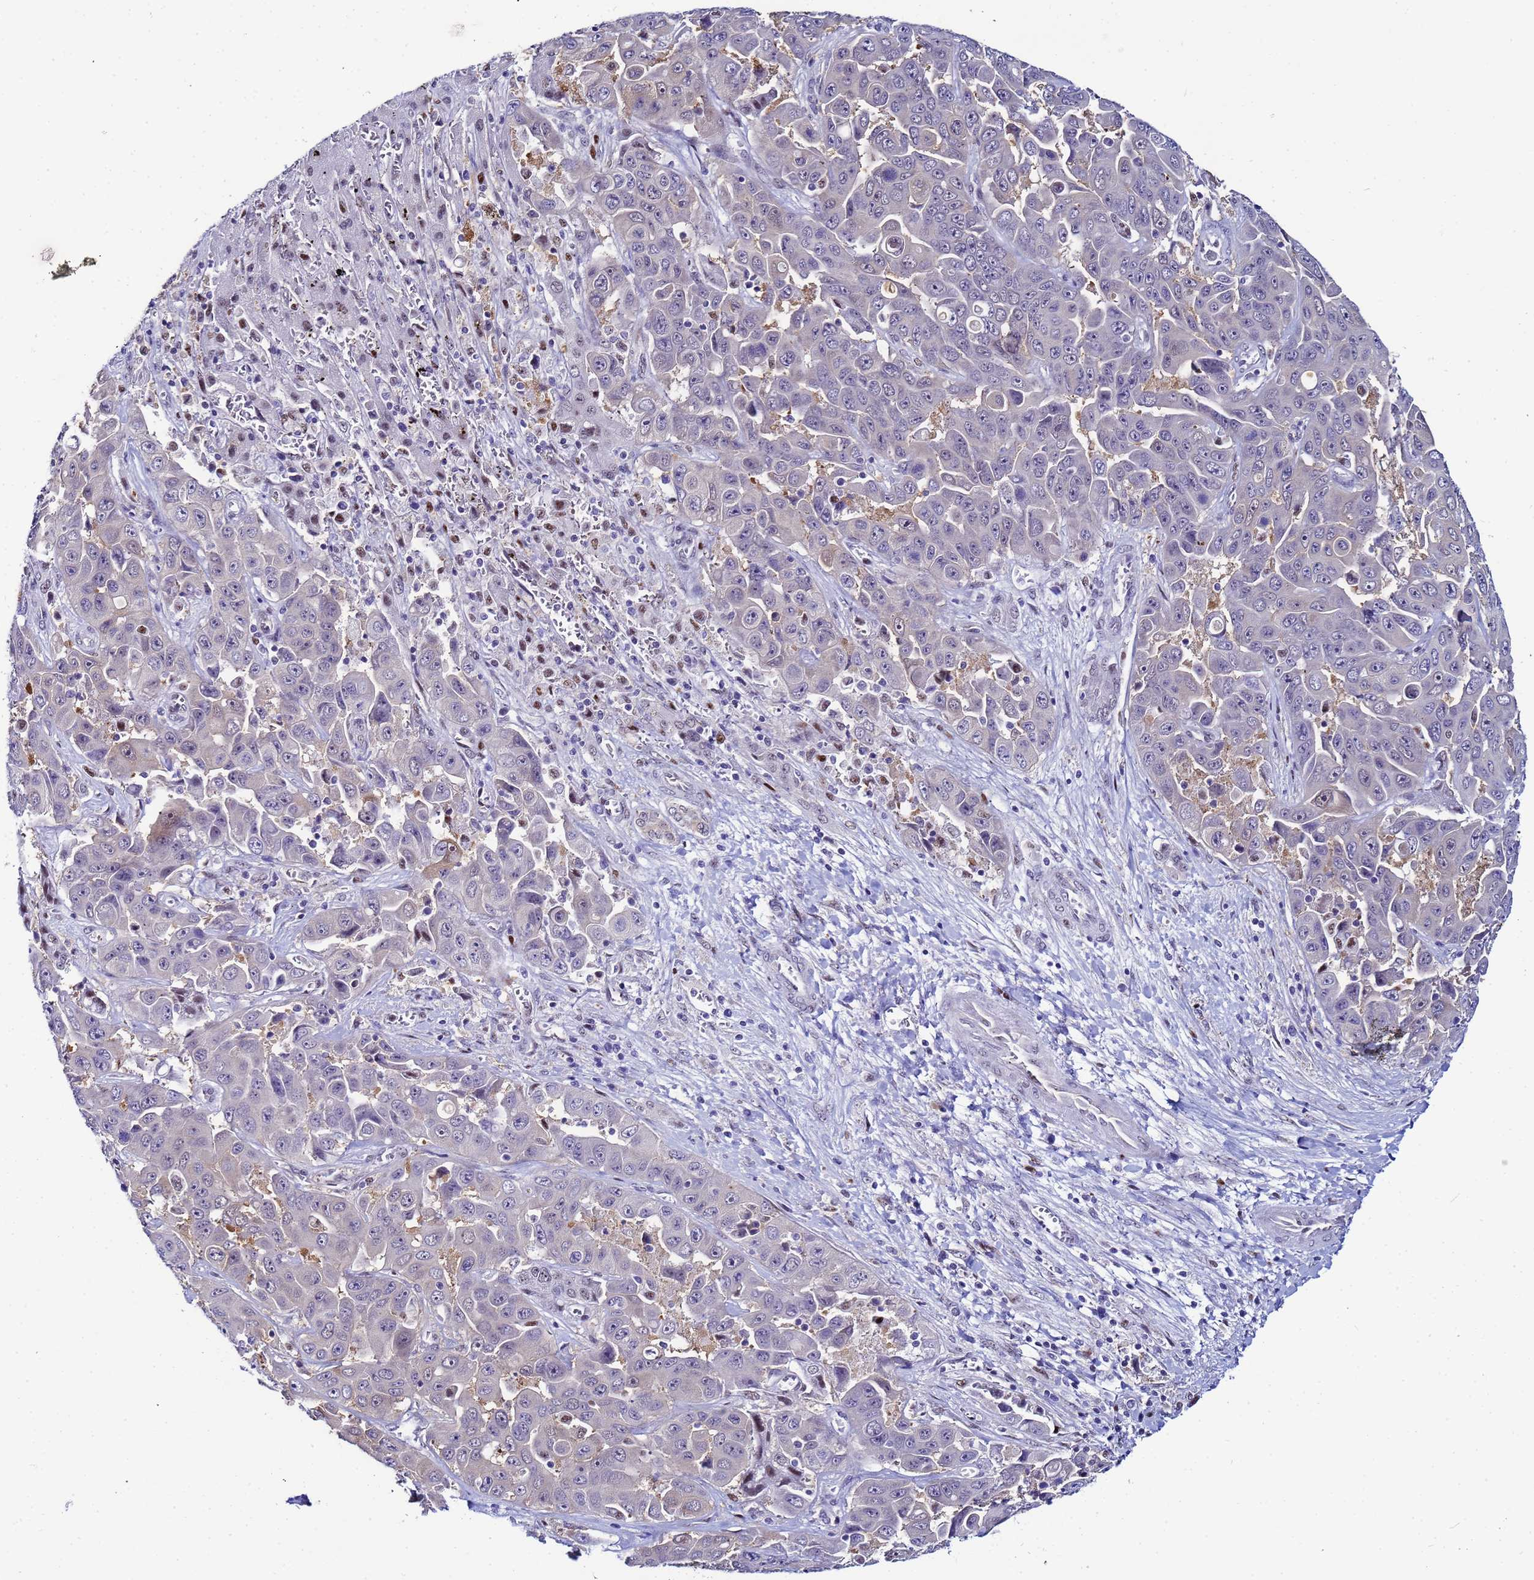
{"staining": {"intensity": "negative", "quantity": "none", "location": "none"}, "tissue": "liver cancer", "cell_type": "Tumor cells", "image_type": "cancer", "snomed": [{"axis": "morphology", "description": "Cholangiocarcinoma"}, {"axis": "topography", "description": "Liver"}], "caption": "Immunohistochemistry (IHC) photomicrograph of neoplastic tissue: liver cancer stained with DAB reveals no significant protein expression in tumor cells.", "gene": "SLC25A37", "patient": {"sex": "female", "age": 52}}